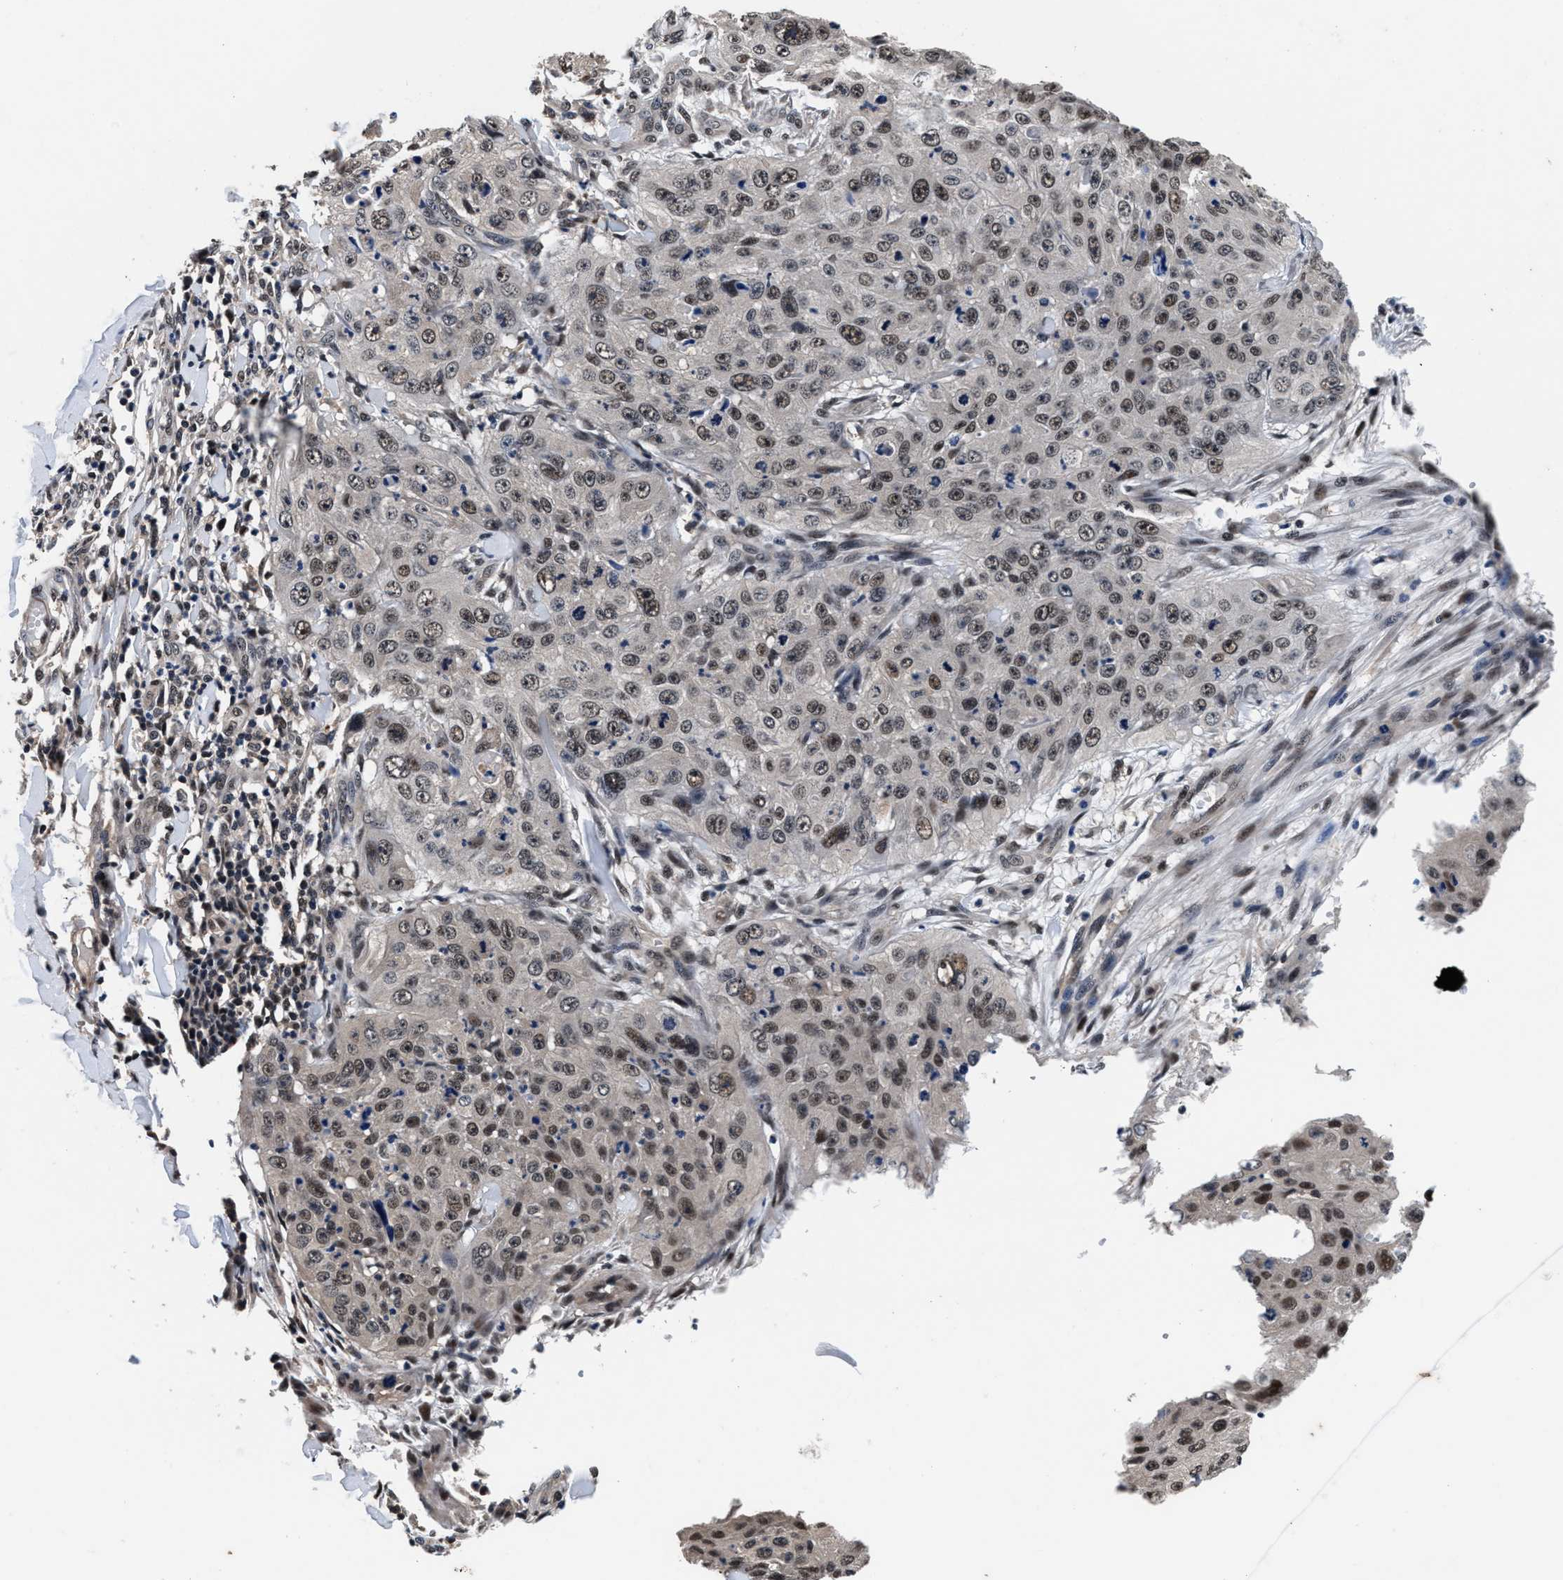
{"staining": {"intensity": "moderate", "quantity": ">75%", "location": "nuclear"}, "tissue": "skin cancer", "cell_type": "Tumor cells", "image_type": "cancer", "snomed": [{"axis": "morphology", "description": "Squamous cell carcinoma, NOS"}, {"axis": "topography", "description": "Skin"}], "caption": "This is an image of immunohistochemistry staining of skin cancer (squamous cell carcinoma), which shows moderate expression in the nuclear of tumor cells.", "gene": "USP16", "patient": {"sex": "female", "age": 80}}